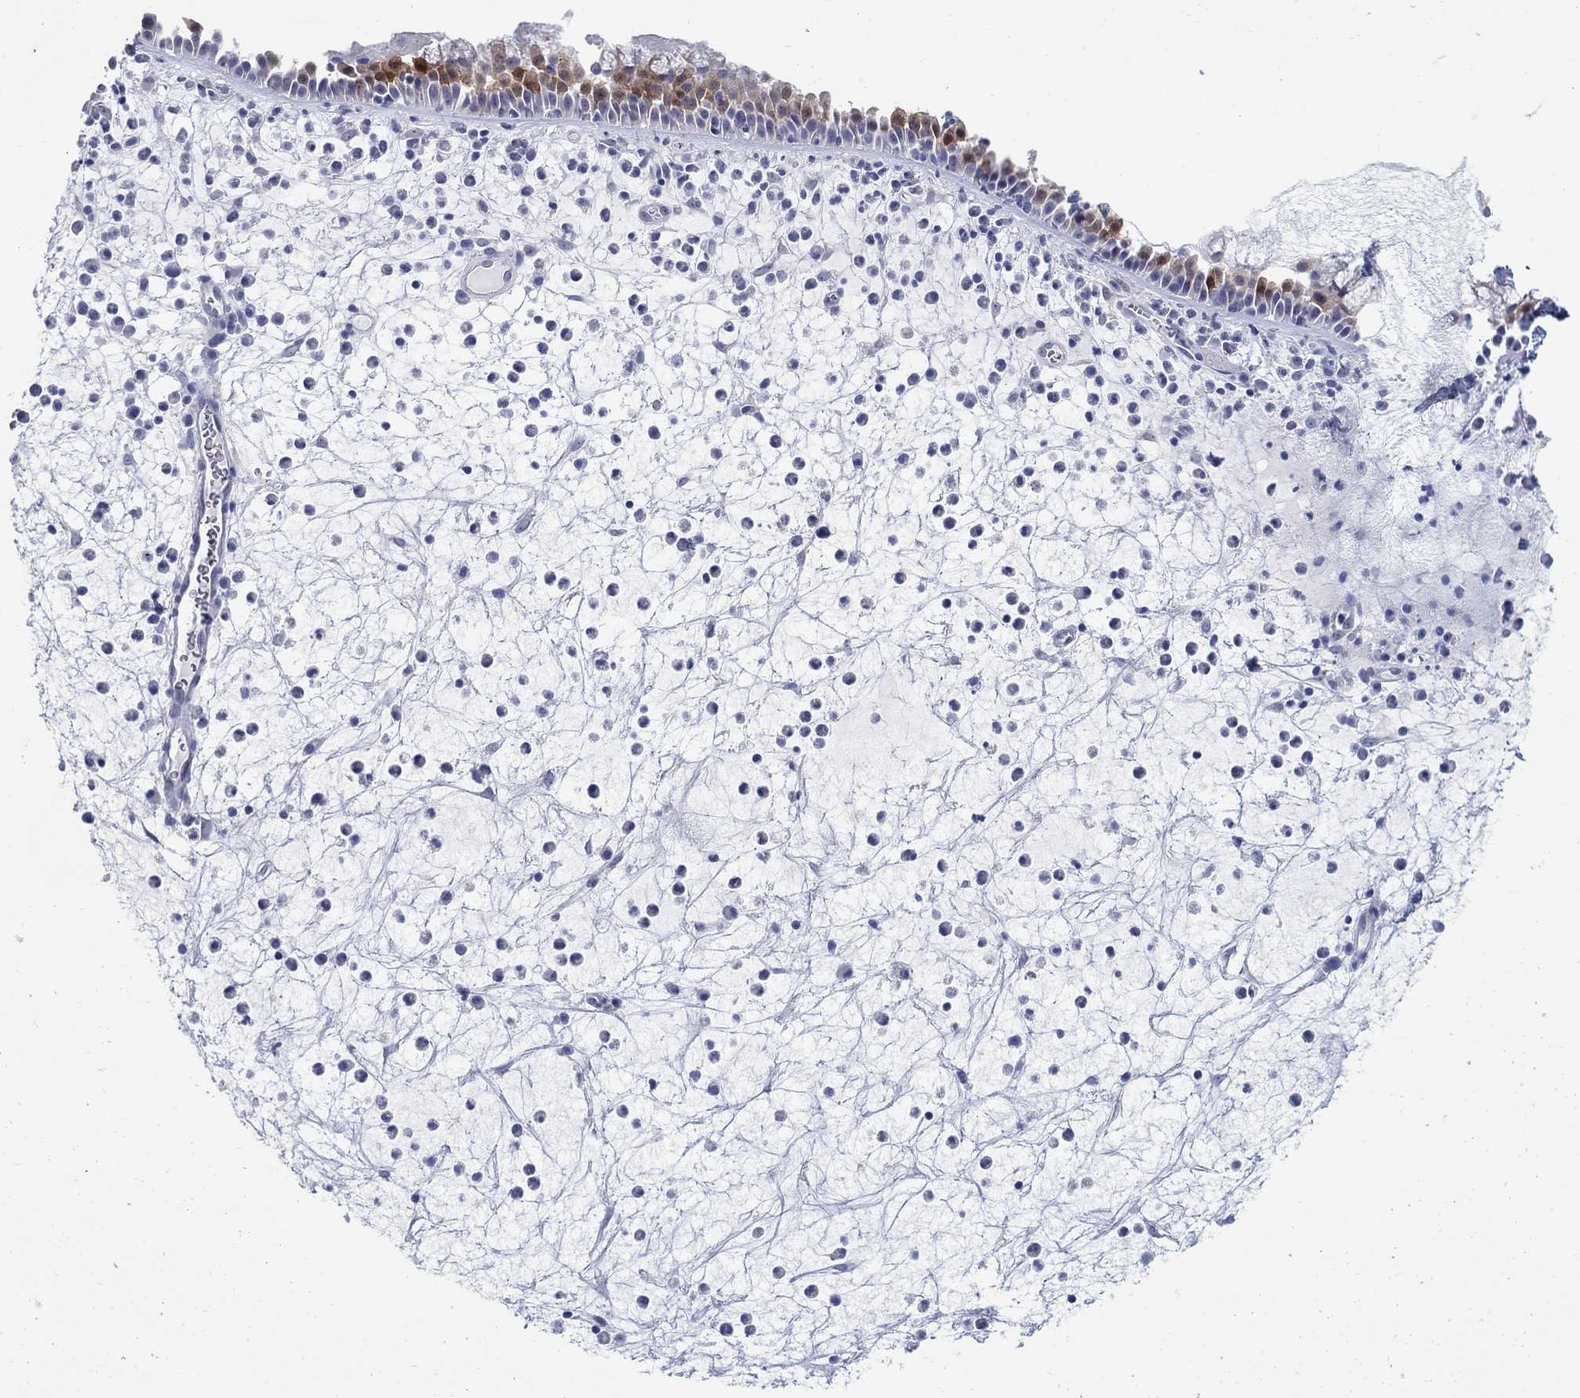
{"staining": {"intensity": "moderate", "quantity": "<25%", "location": "cytoplasmic/membranous"}, "tissue": "nasopharynx", "cell_type": "Respiratory epithelial cells", "image_type": "normal", "snomed": [{"axis": "morphology", "description": "Normal tissue, NOS"}, {"axis": "topography", "description": "Nasopharynx"}], "caption": "A low amount of moderate cytoplasmic/membranous positivity is appreciated in about <25% of respiratory epithelial cells in unremarkable nasopharynx. (DAB IHC, brown staining for protein, blue staining for nuclei).", "gene": "AKR1C1", "patient": {"sex": "female", "age": 73}}